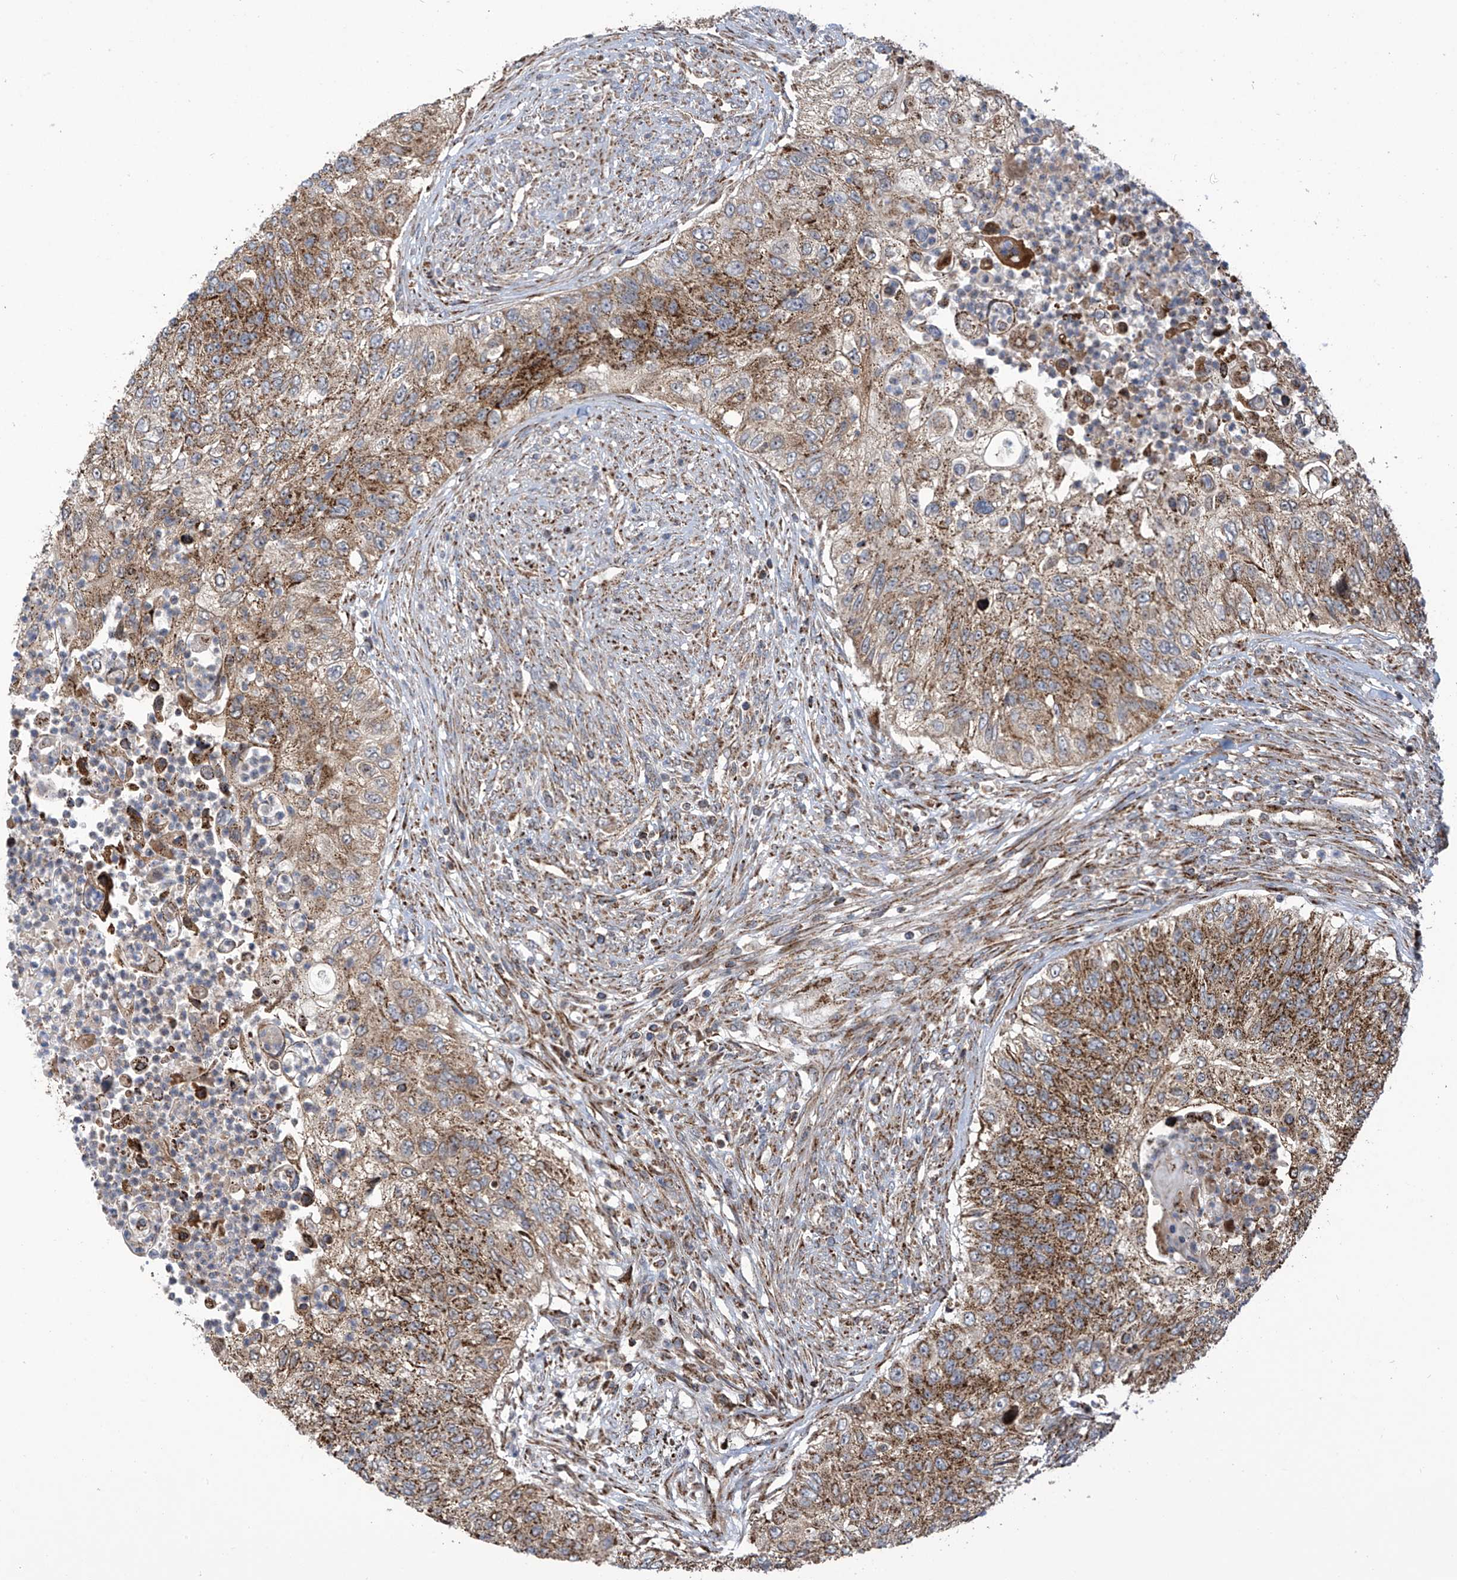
{"staining": {"intensity": "moderate", "quantity": ">75%", "location": "cytoplasmic/membranous"}, "tissue": "urothelial cancer", "cell_type": "Tumor cells", "image_type": "cancer", "snomed": [{"axis": "morphology", "description": "Urothelial carcinoma, High grade"}, {"axis": "topography", "description": "Urinary bladder"}], "caption": "An image of urothelial cancer stained for a protein reveals moderate cytoplasmic/membranous brown staining in tumor cells.", "gene": "COX10", "patient": {"sex": "female", "age": 60}}